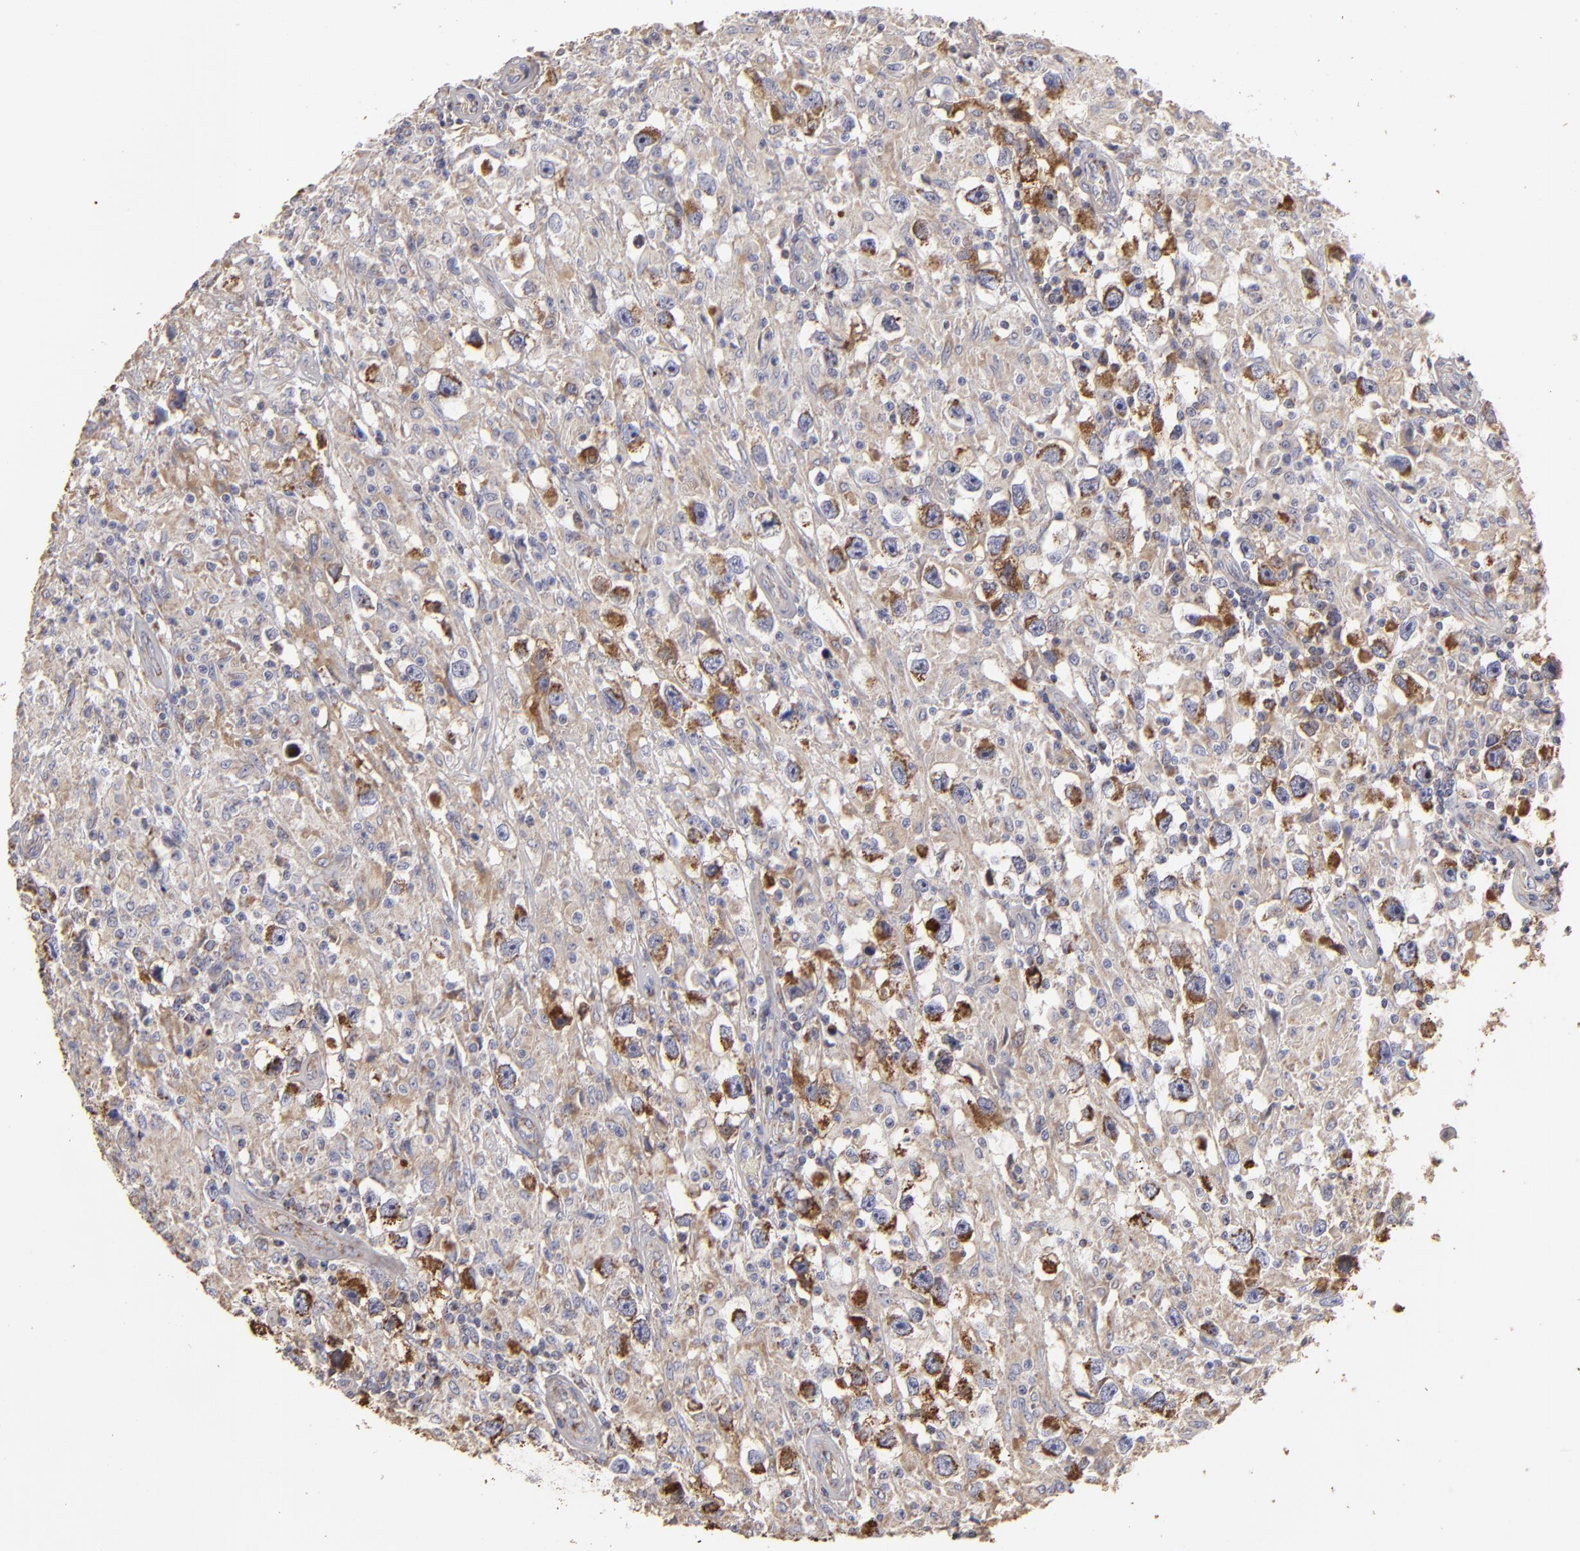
{"staining": {"intensity": "strong", "quantity": "<25%", "location": "cytoplasmic/membranous"}, "tissue": "testis cancer", "cell_type": "Tumor cells", "image_type": "cancer", "snomed": [{"axis": "morphology", "description": "Seminoma, NOS"}, {"axis": "topography", "description": "Testis"}], "caption": "Testis cancer (seminoma) stained with DAB immunohistochemistry (IHC) displays medium levels of strong cytoplasmic/membranous staining in about <25% of tumor cells.", "gene": "CFB", "patient": {"sex": "male", "age": 34}}